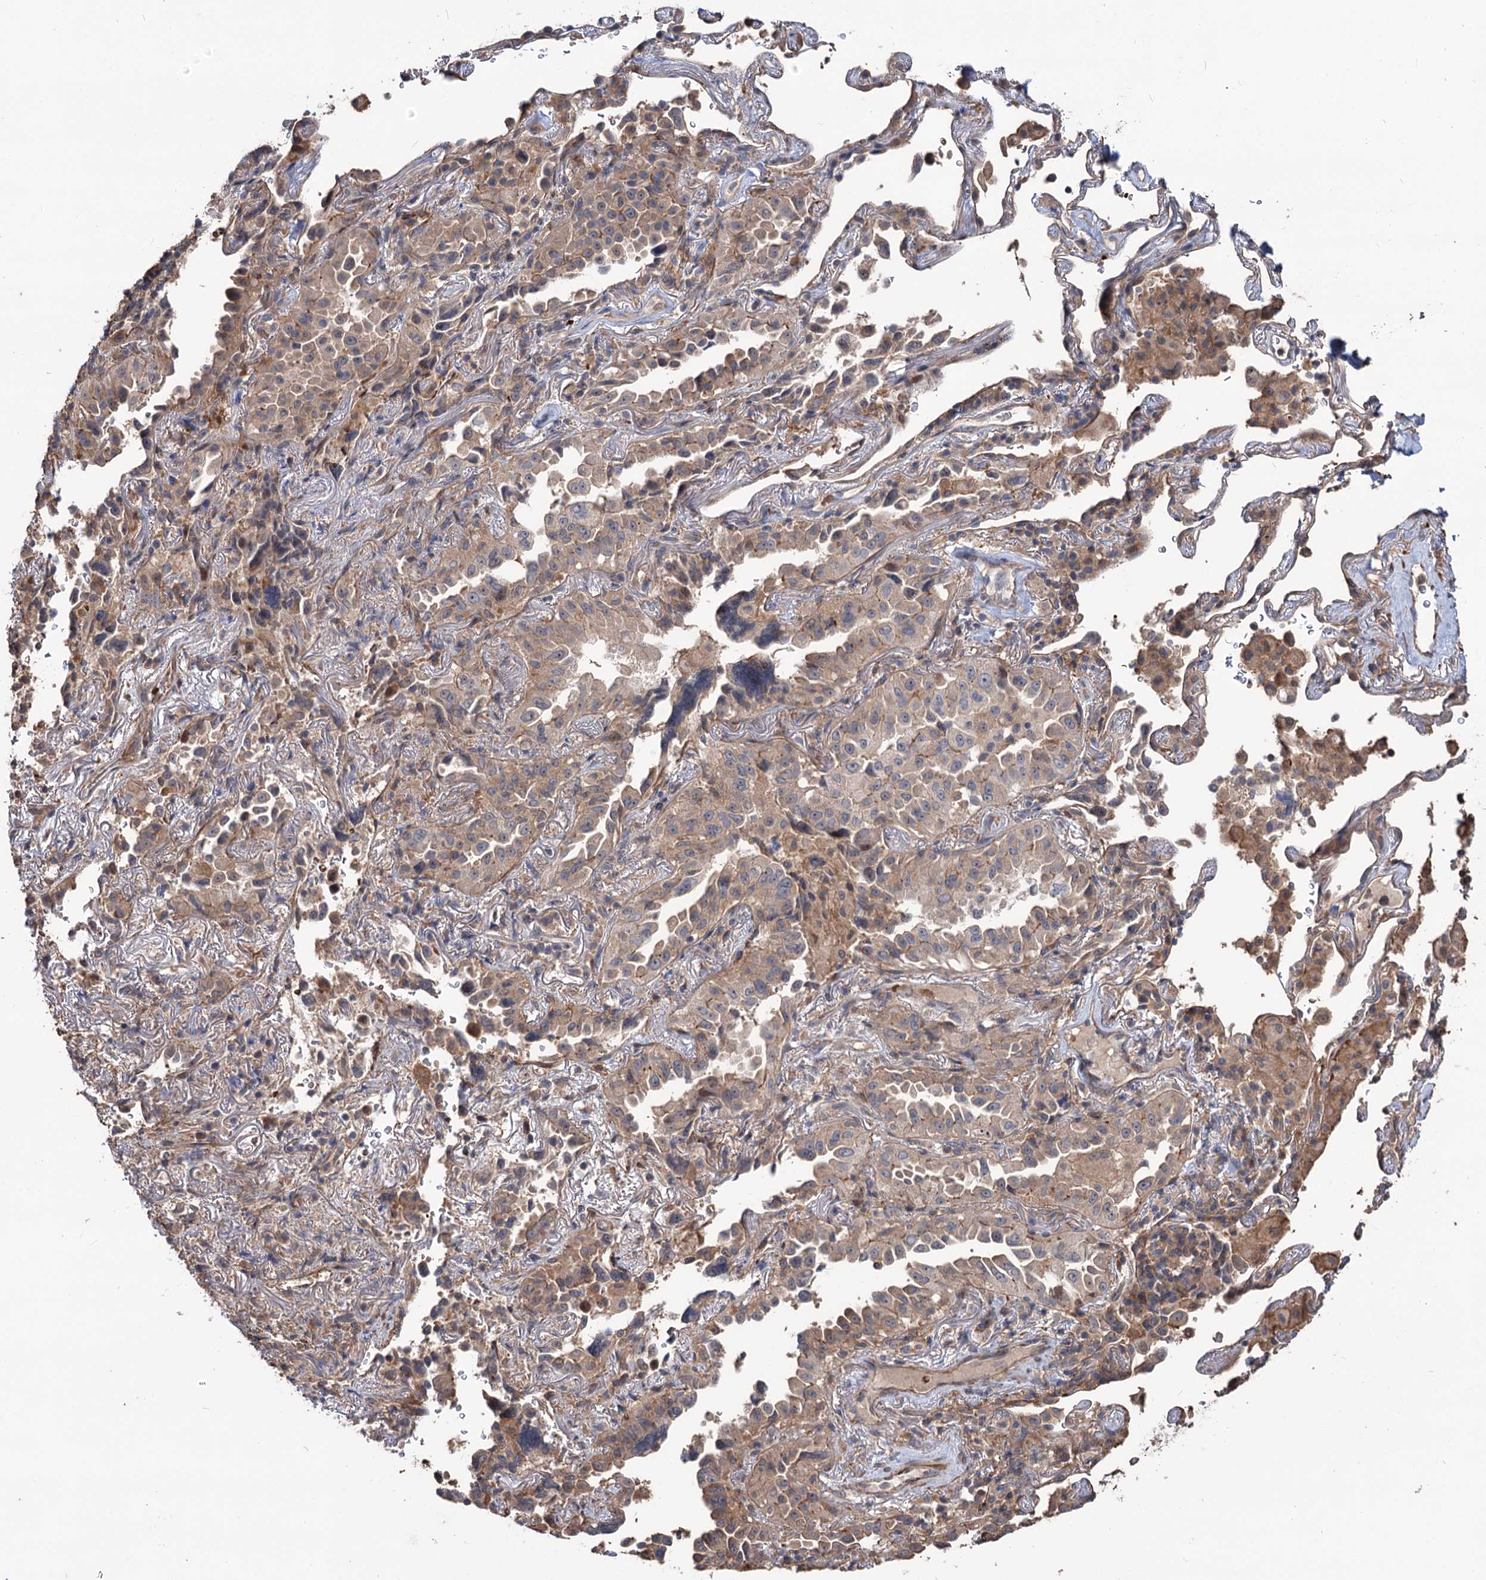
{"staining": {"intensity": "moderate", "quantity": ">75%", "location": "cytoplasmic/membranous"}, "tissue": "lung cancer", "cell_type": "Tumor cells", "image_type": "cancer", "snomed": [{"axis": "morphology", "description": "Adenocarcinoma, NOS"}, {"axis": "topography", "description": "Lung"}], "caption": "Adenocarcinoma (lung) stained with IHC displays moderate cytoplasmic/membranous staining in about >75% of tumor cells. Immunohistochemistry stains the protein of interest in brown and the nuclei are stained blue.", "gene": "GRIP1", "patient": {"sex": "female", "age": 69}}